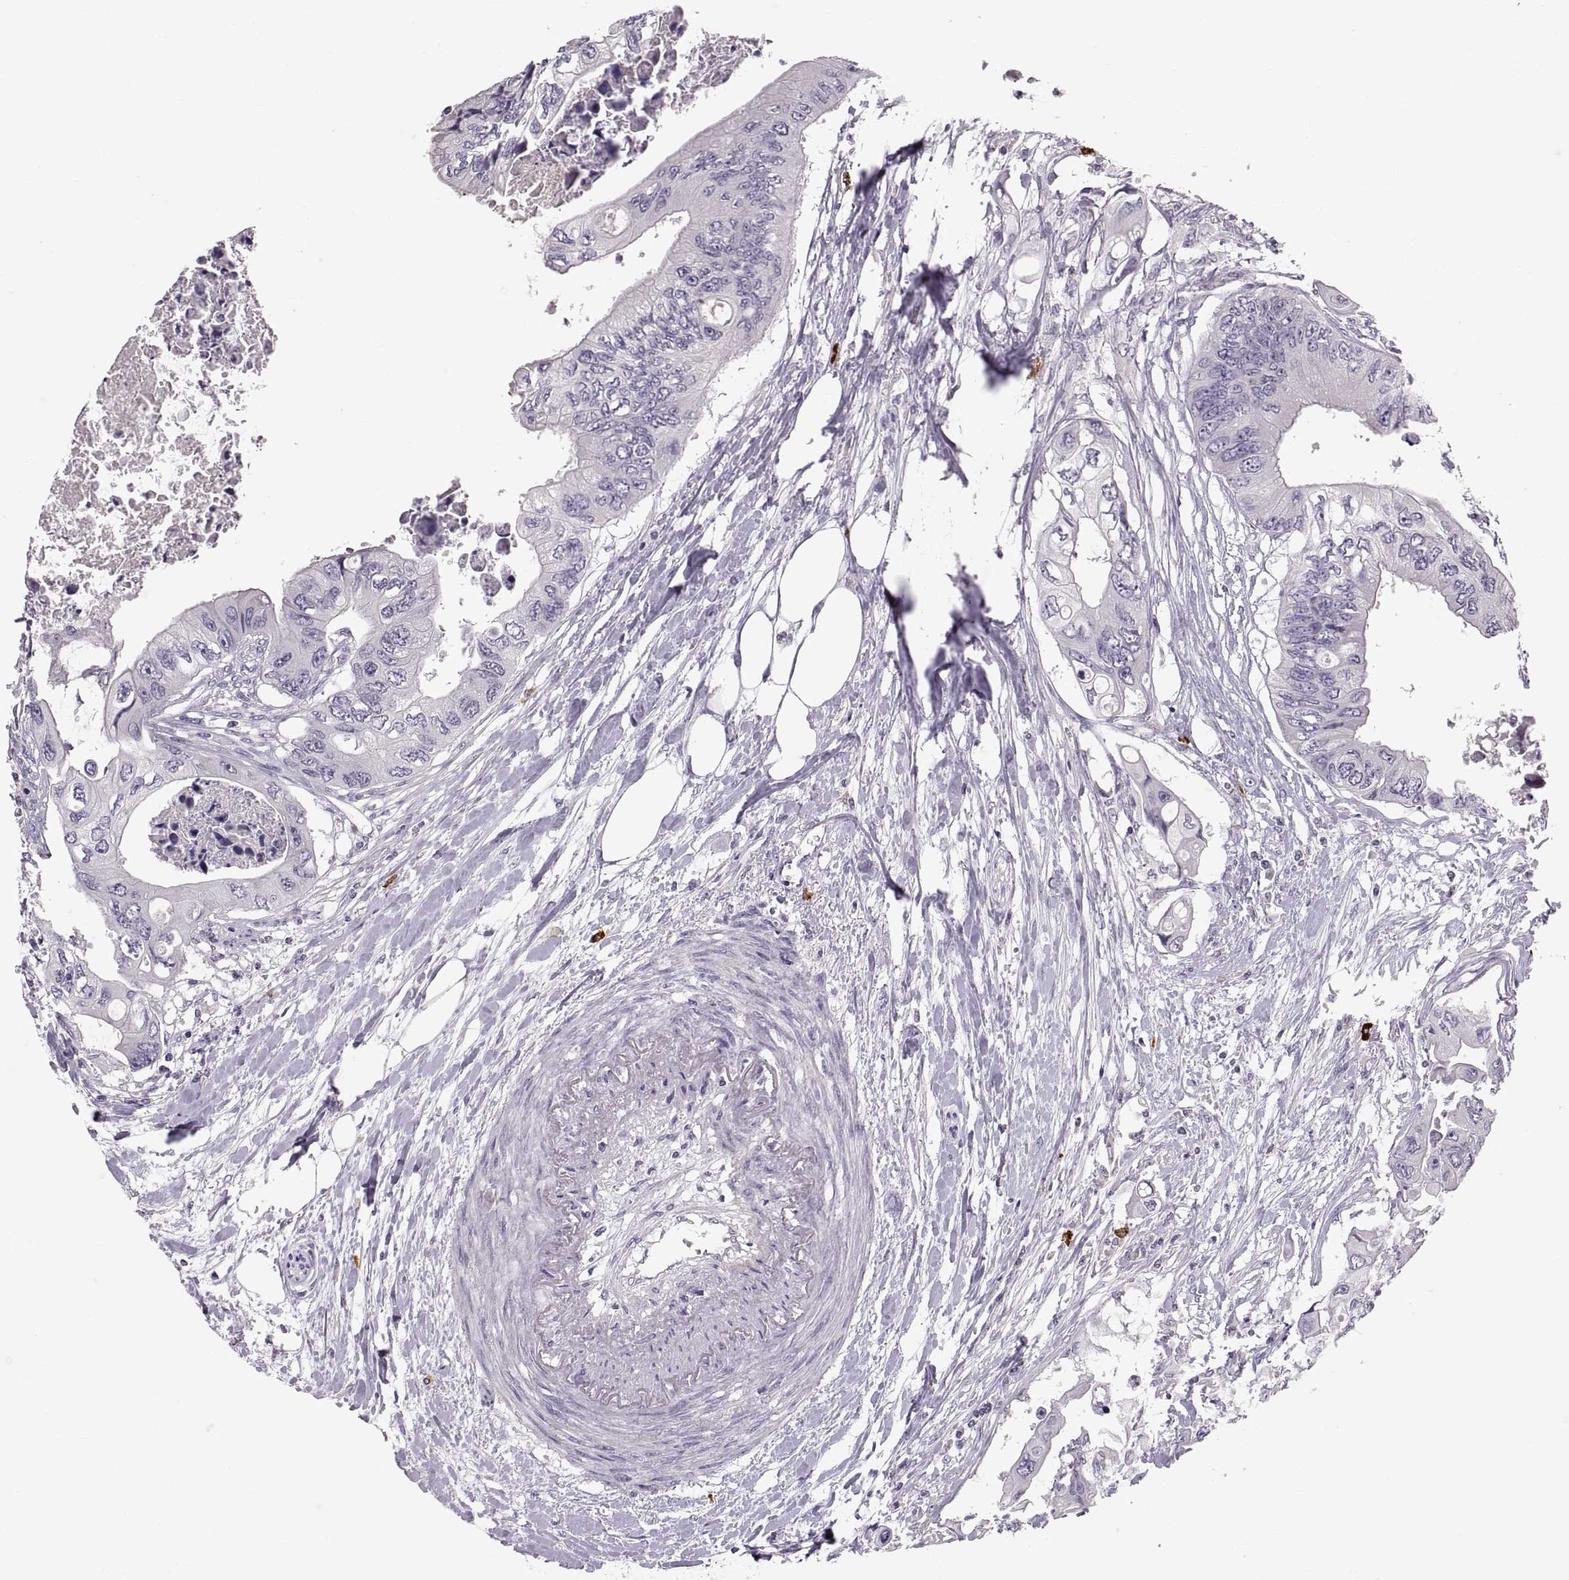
{"staining": {"intensity": "negative", "quantity": "none", "location": "none"}, "tissue": "colorectal cancer", "cell_type": "Tumor cells", "image_type": "cancer", "snomed": [{"axis": "morphology", "description": "Adenocarcinoma, NOS"}, {"axis": "topography", "description": "Rectum"}], "caption": "Immunohistochemical staining of colorectal cancer (adenocarcinoma) reveals no significant positivity in tumor cells.", "gene": "WFDC8", "patient": {"sex": "male", "age": 63}}